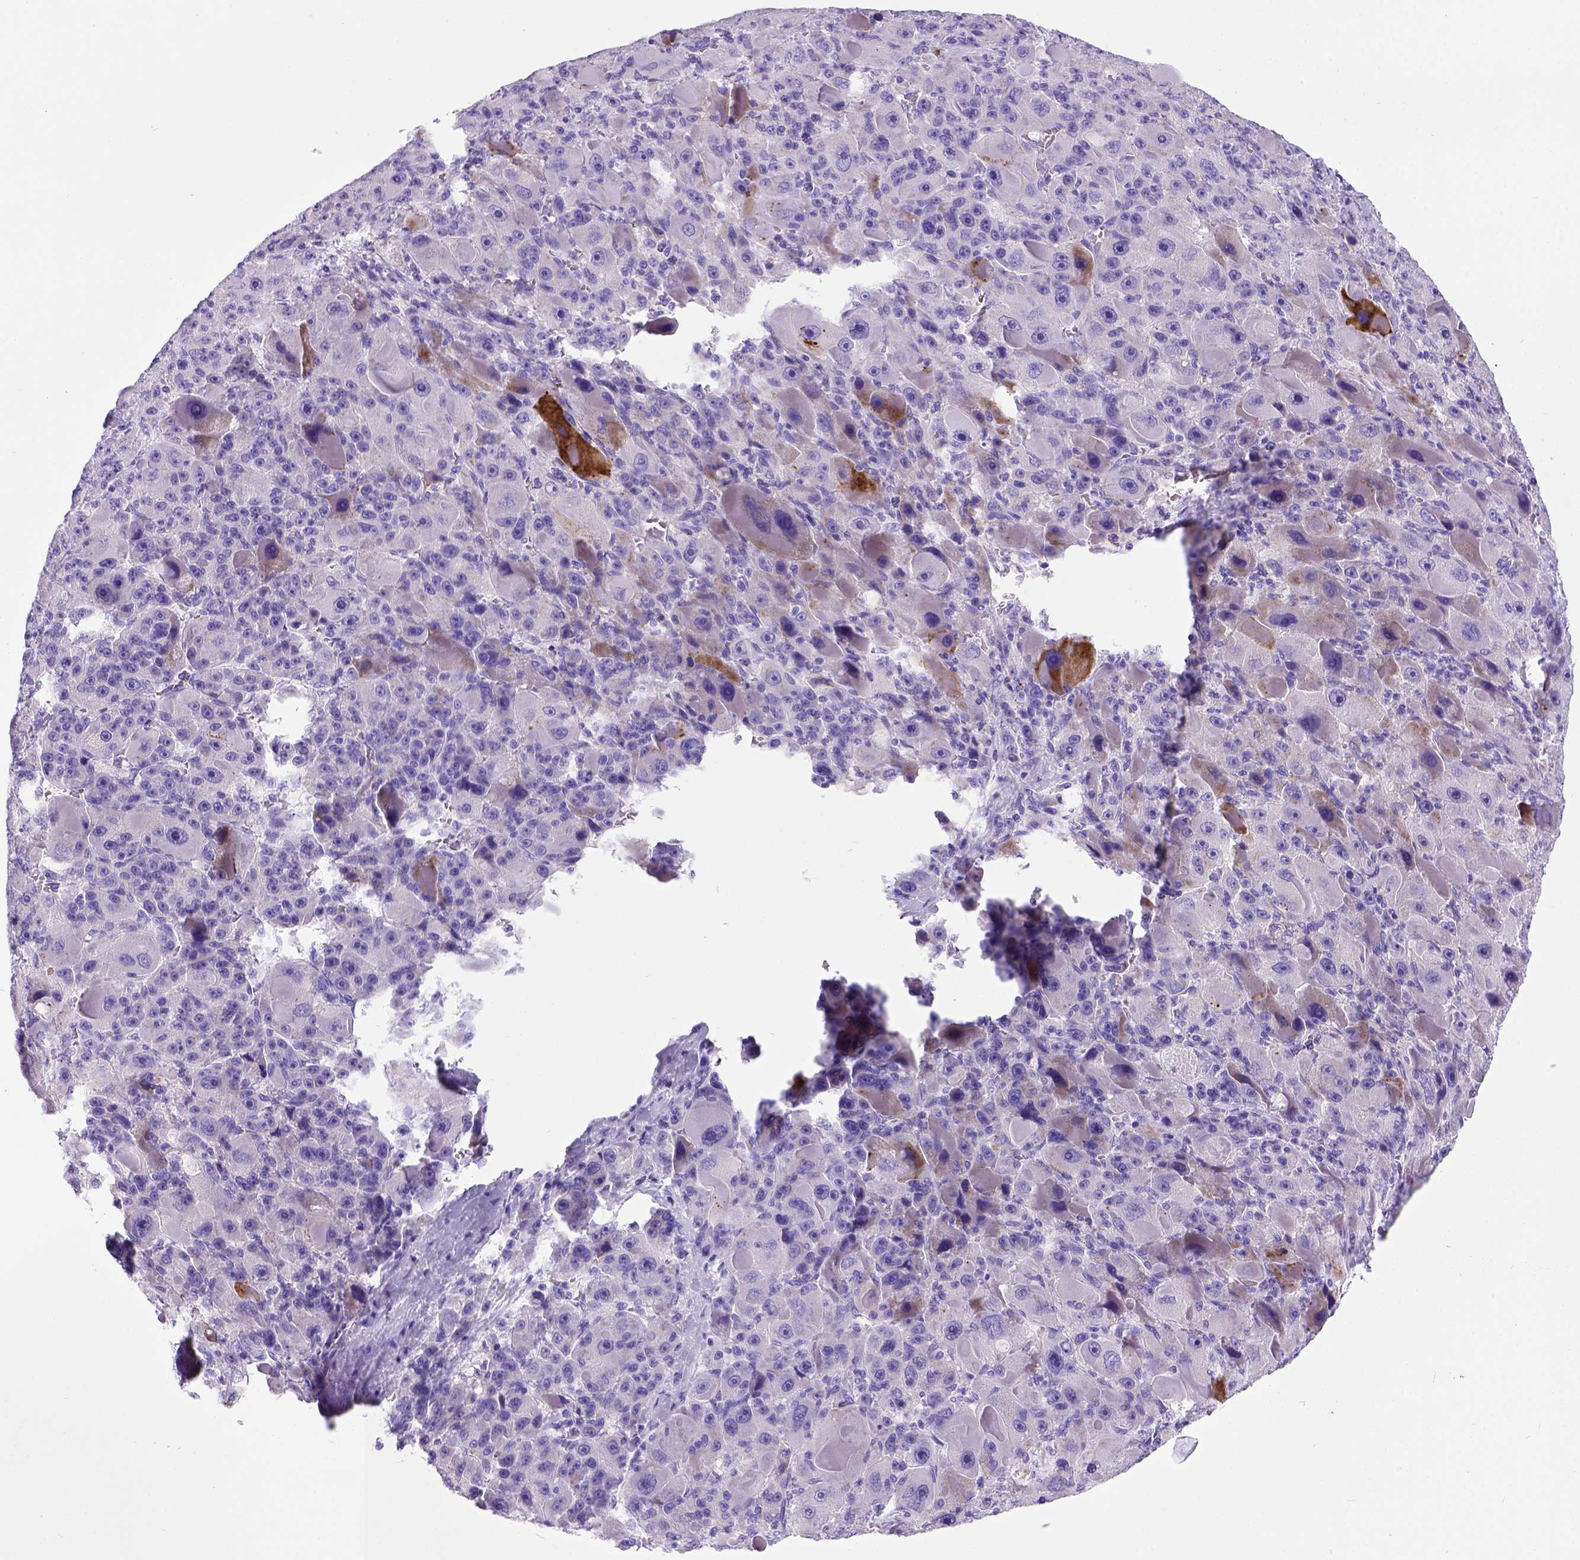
{"staining": {"intensity": "negative", "quantity": "none", "location": "none"}, "tissue": "liver cancer", "cell_type": "Tumor cells", "image_type": "cancer", "snomed": [{"axis": "morphology", "description": "Carcinoma, Hepatocellular, NOS"}, {"axis": "topography", "description": "Liver"}], "caption": "Immunohistochemical staining of liver cancer (hepatocellular carcinoma) exhibits no significant staining in tumor cells.", "gene": "IGF2", "patient": {"sex": "male", "age": 76}}